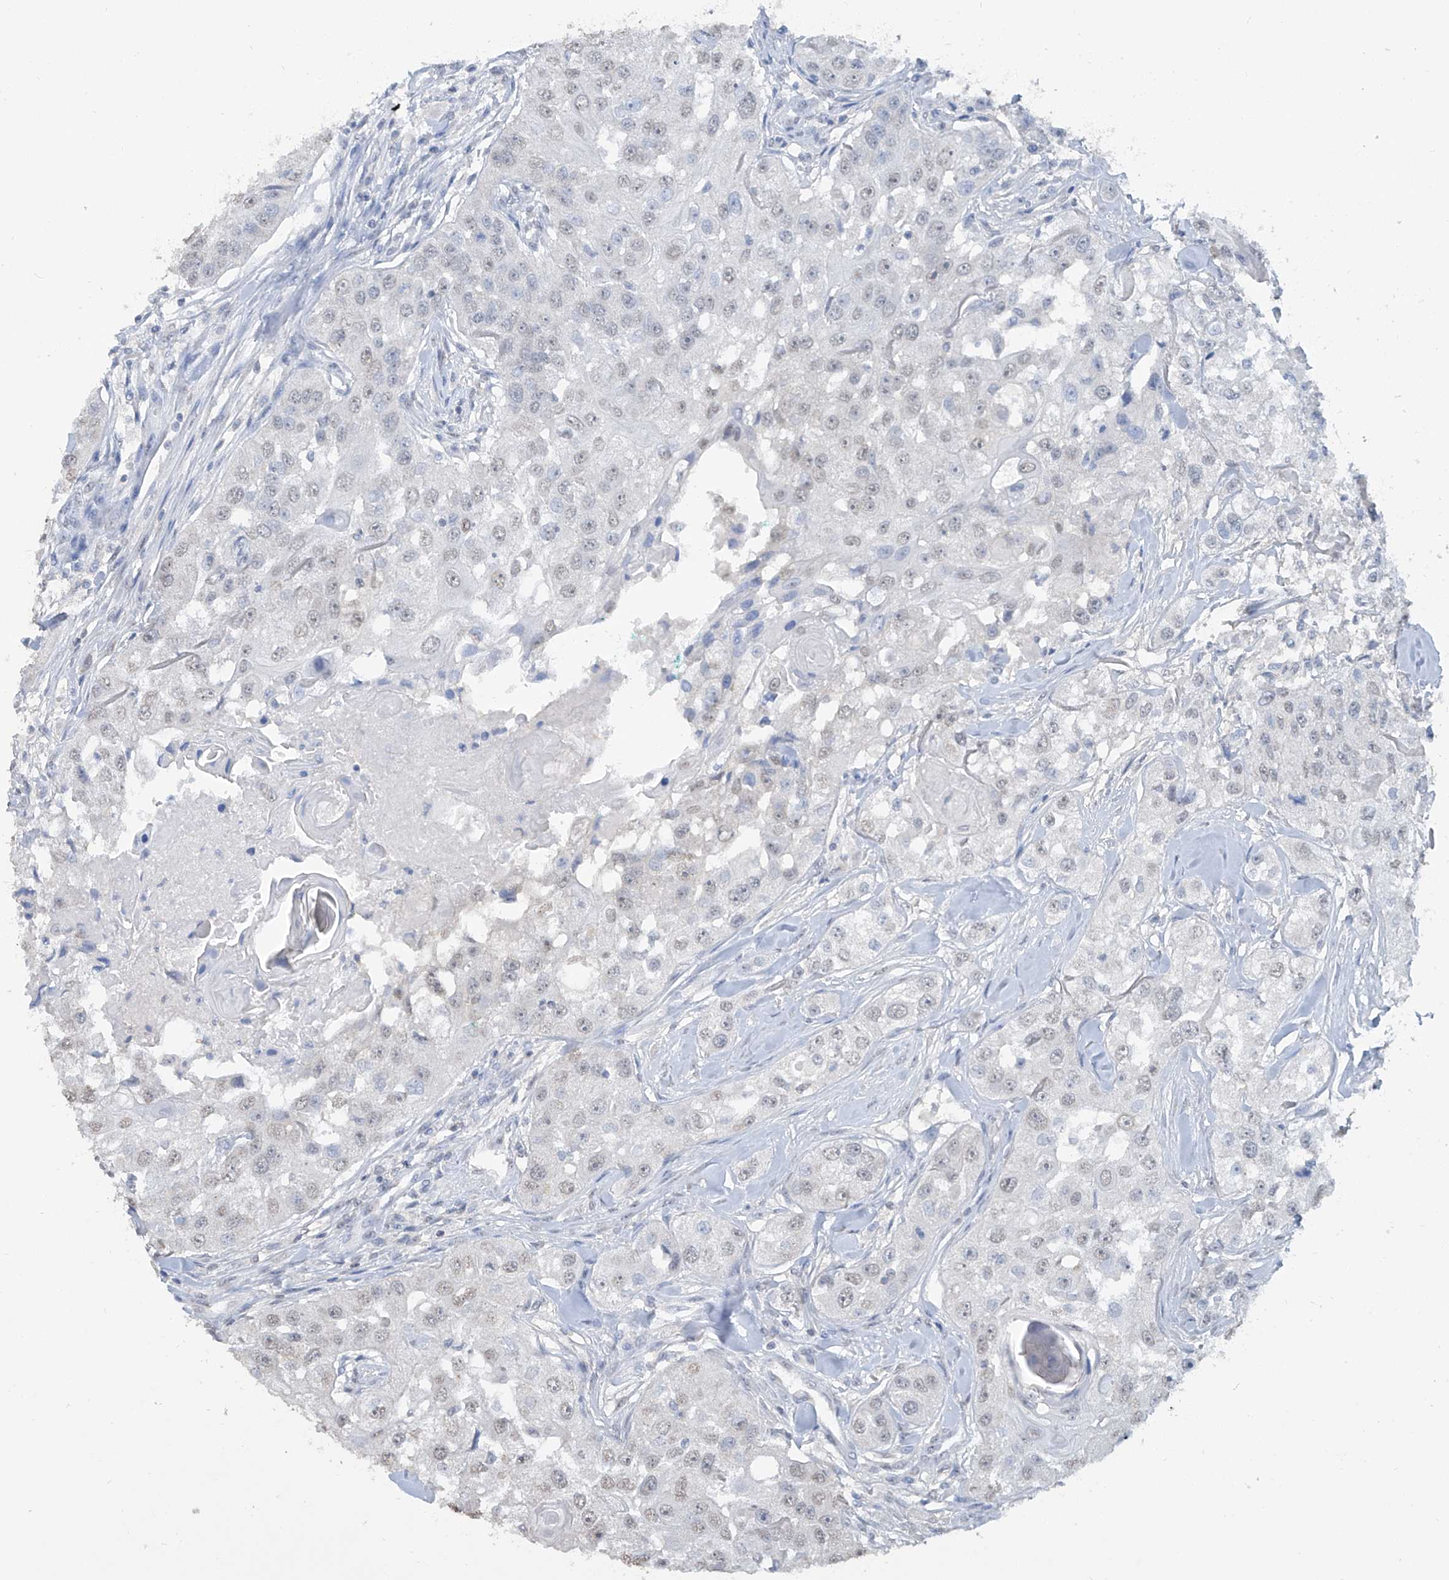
{"staining": {"intensity": "weak", "quantity": "<25%", "location": "nuclear"}, "tissue": "head and neck cancer", "cell_type": "Tumor cells", "image_type": "cancer", "snomed": [{"axis": "morphology", "description": "Normal tissue, NOS"}, {"axis": "morphology", "description": "Squamous cell carcinoma, NOS"}, {"axis": "topography", "description": "Skeletal muscle"}, {"axis": "topography", "description": "Head-Neck"}], "caption": "Photomicrograph shows no protein expression in tumor cells of head and neck cancer (squamous cell carcinoma) tissue.", "gene": "HAS3", "patient": {"sex": "male", "age": 51}}